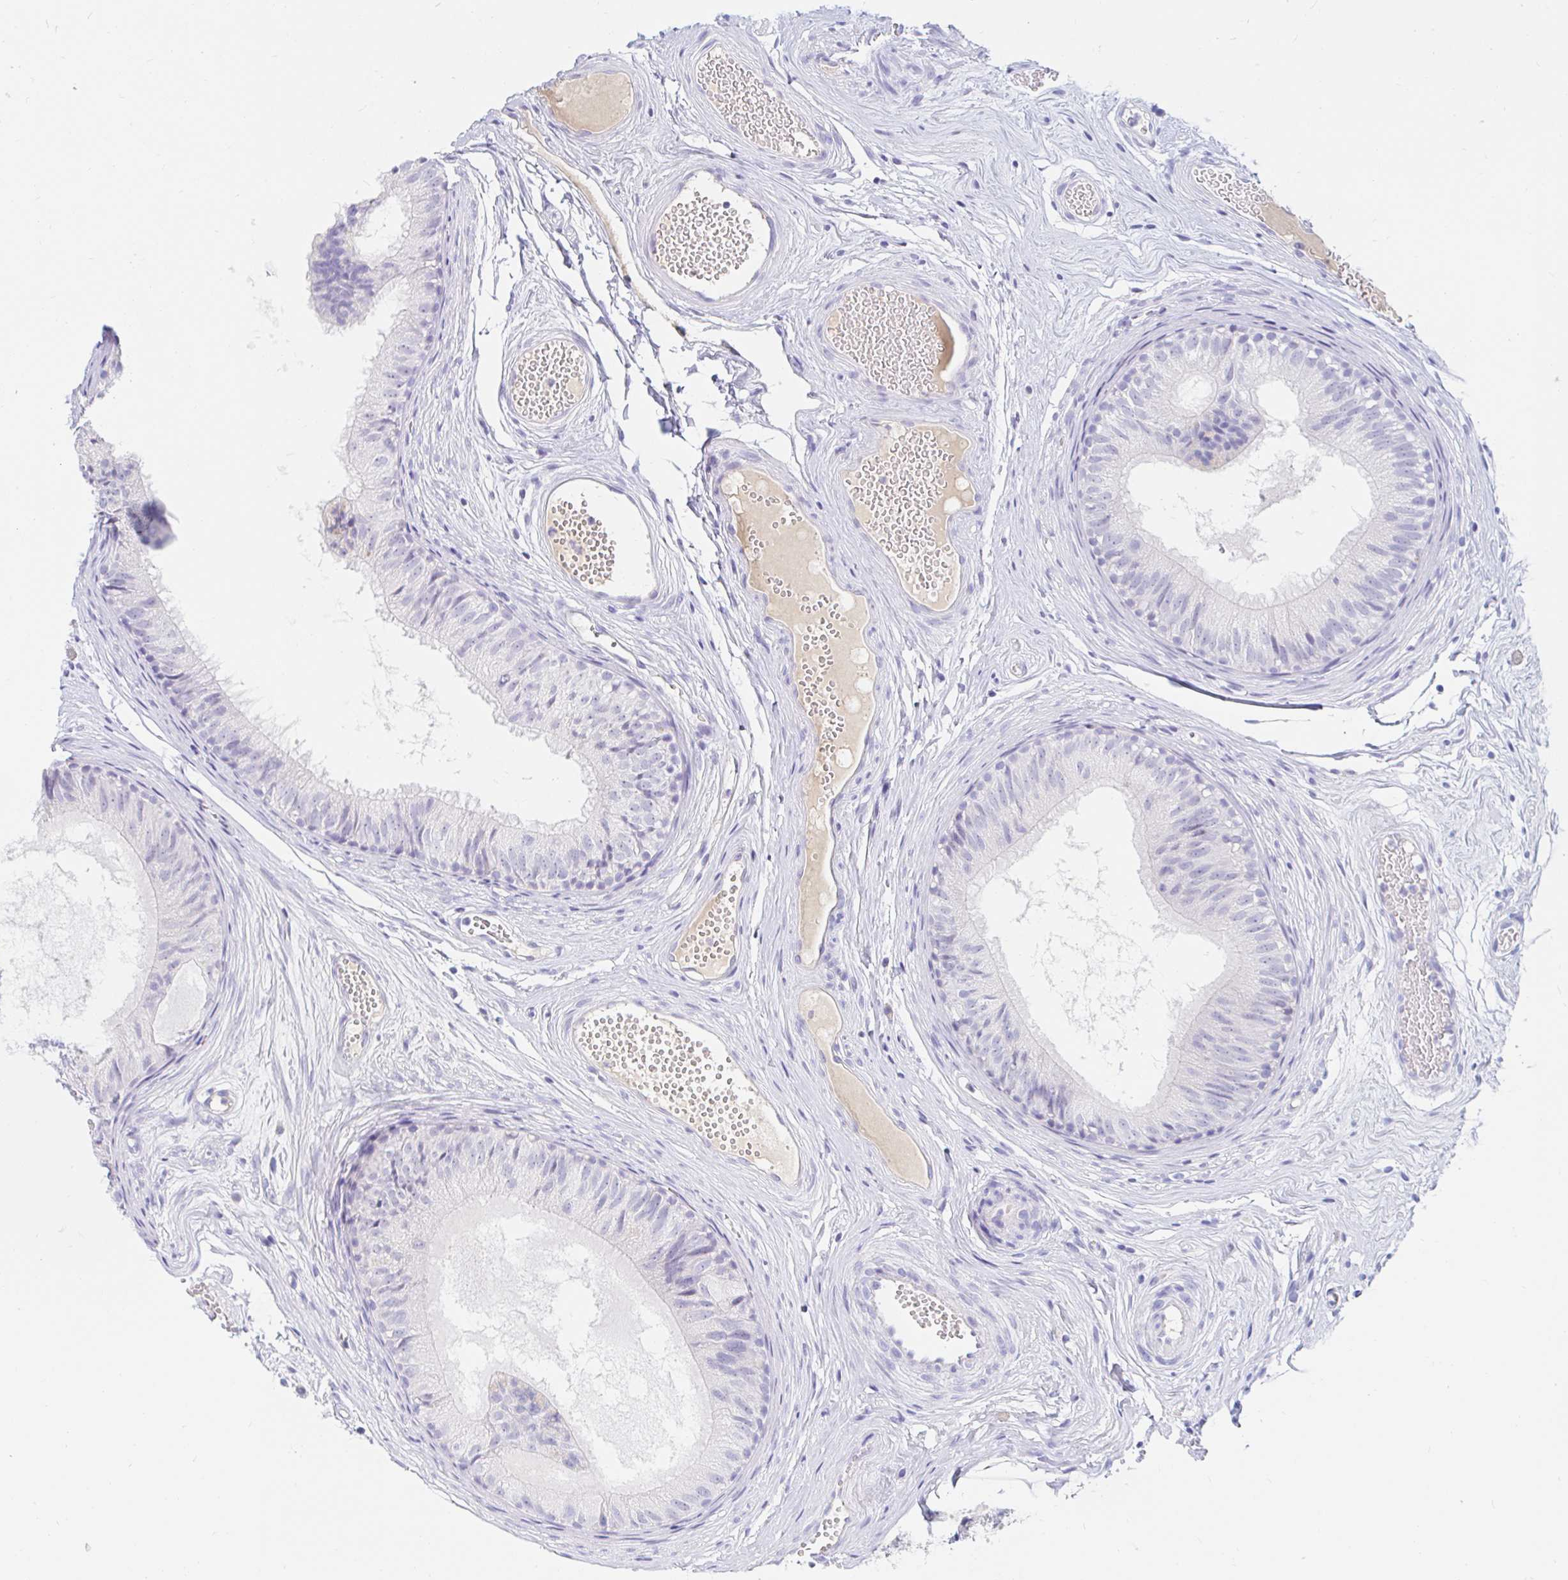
{"staining": {"intensity": "negative", "quantity": "none", "location": "none"}, "tissue": "epididymis", "cell_type": "Glandular cells", "image_type": "normal", "snomed": [{"axis": "morphology", "description": "Normal tissue, NOS"}, {"axis": "morphology", "description": "Seminoma, NOS"}, {"axis": "topography", "description": "Testis"}, {"axis": "topography", "description": "Epididymis"}], "caption": "IHC of benign epididymis reveals no expression in glandular cells.", "gene": "TEX44", "patient": {"sex": "male", "age": 34}}